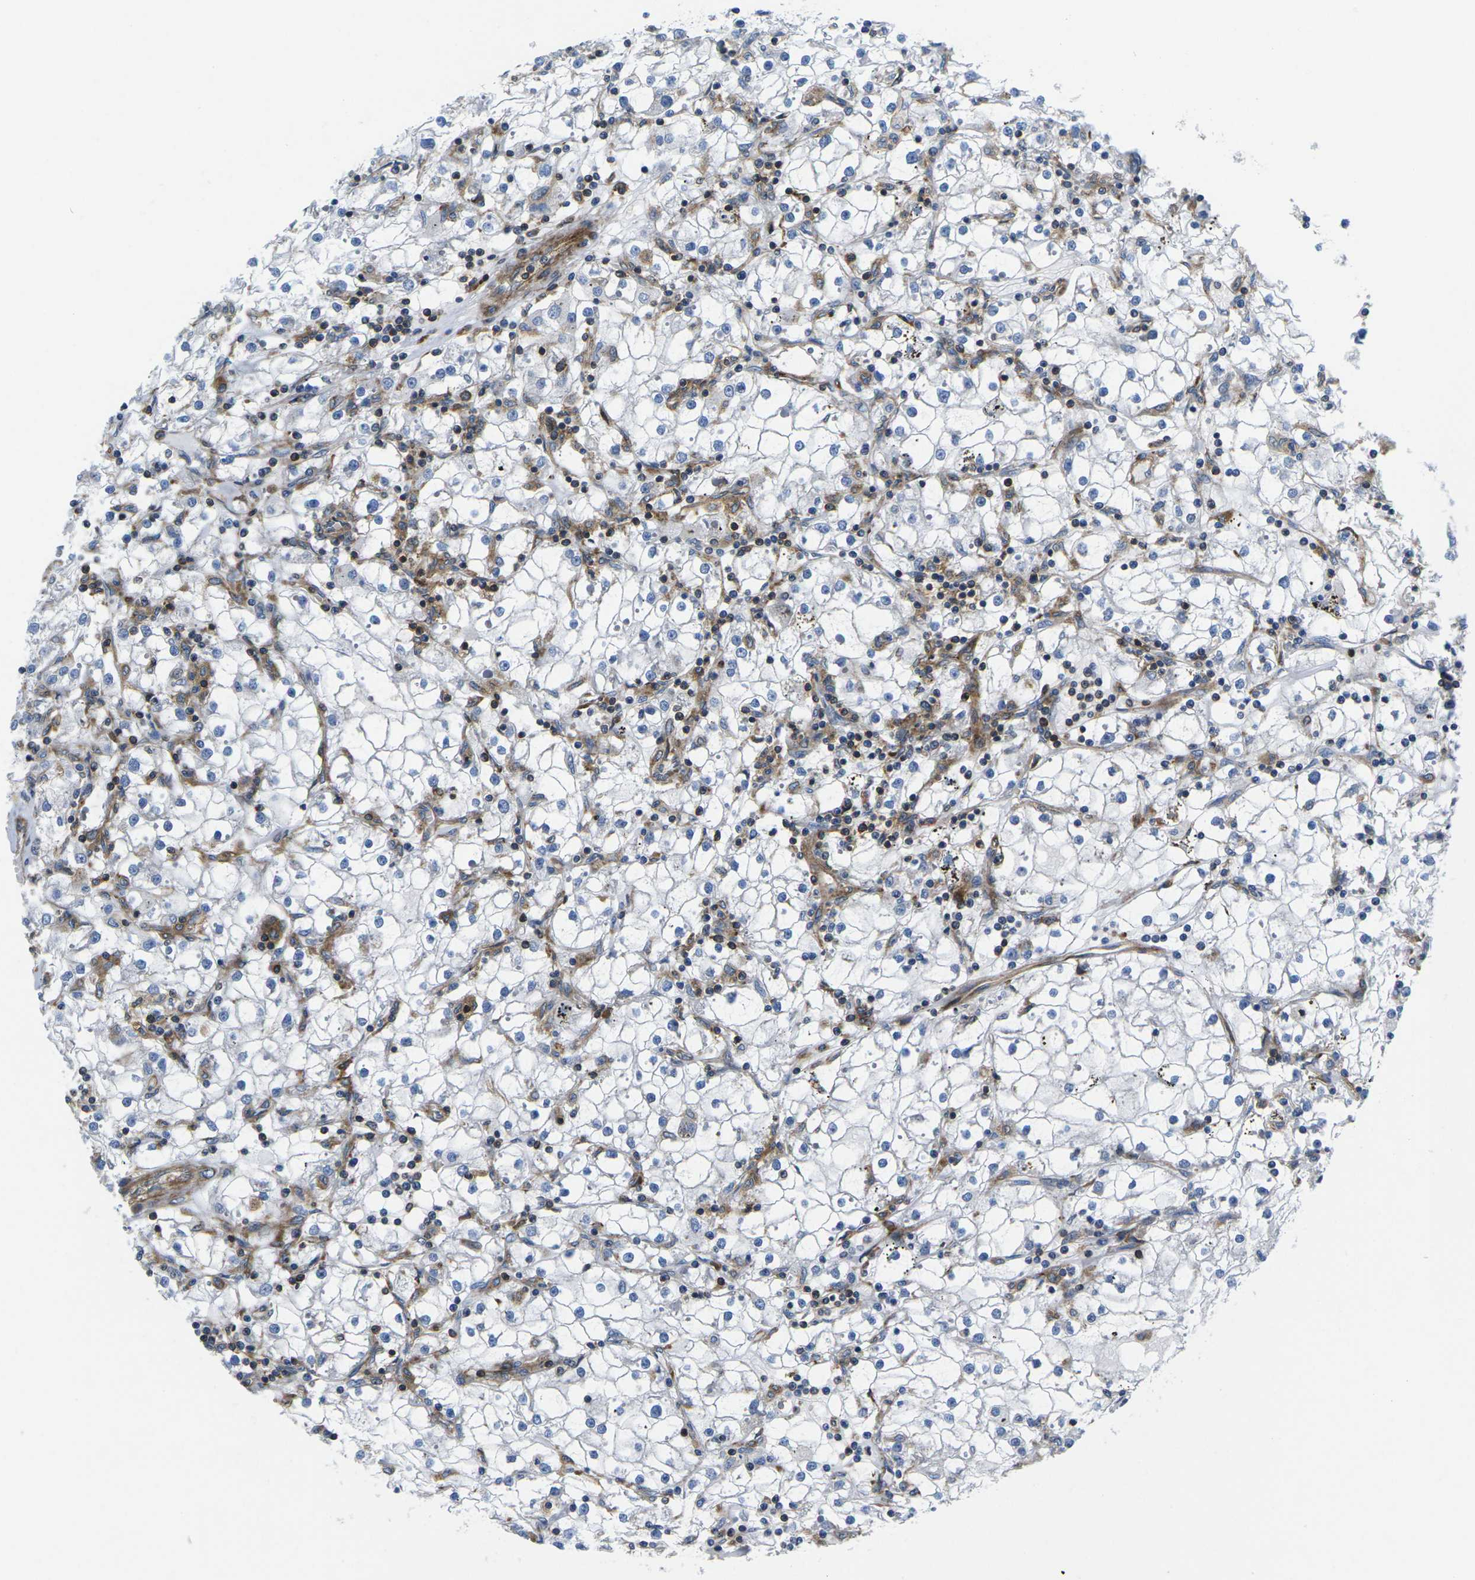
{"staining": {"intensity": "negative", "quantity": "none", "location": "none"}, "tissue": "renal cancer", "cell_type": "Tumor cells", "image_type": "cancer", "snomed": [{"axis": "morphology", "description": "Adenocarcinoma, NOS"}, {"axis": "topography", "description": "Kidney"}], "caption": "Tumor cells are negative for brown protein staining in renal cancer (adenocarcinoma). (DAB IHC, high magnification).", "gene": "IQGAP1", "patient": {"sex": "male", "age": 56}}